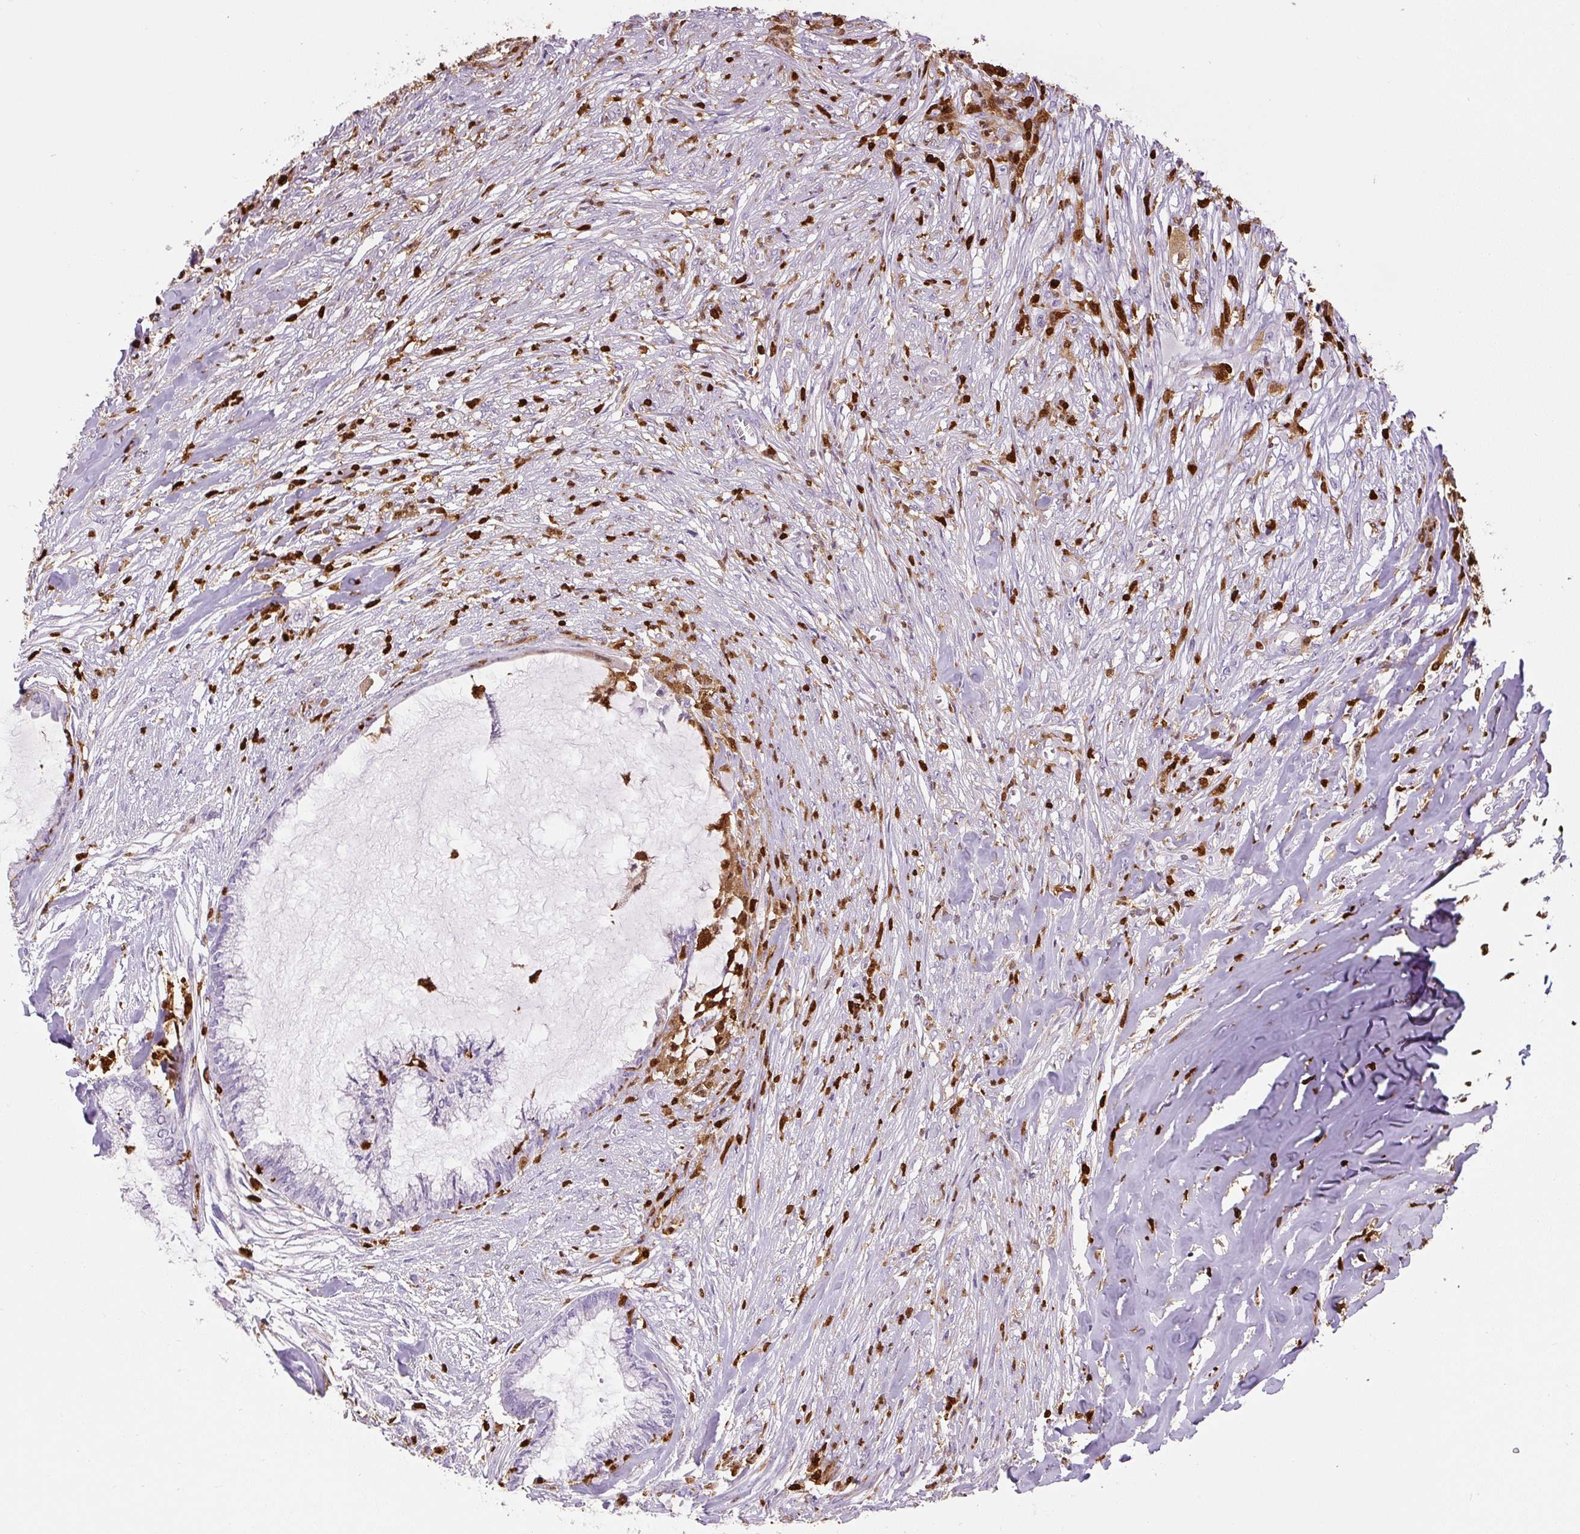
{"staining": {"intensity": "negative", "quantity": "none", "location": "none"}, "tissue": "endometrial cancer", "cell_type": "Tumor cells", "image_type": "cancer", "snomed": [{"axis": "morphology", "description": "Adenocarcinoma, NOS"}, {"axis": "topography", "description": "Endometrium"}], "caption": "Photomicrograph shows no significant protein staining in tumor cells of endometrial cancer (adenocarcinoma).", "gene": "S100A4", "patient": {"sex": "female", "age": 86}}